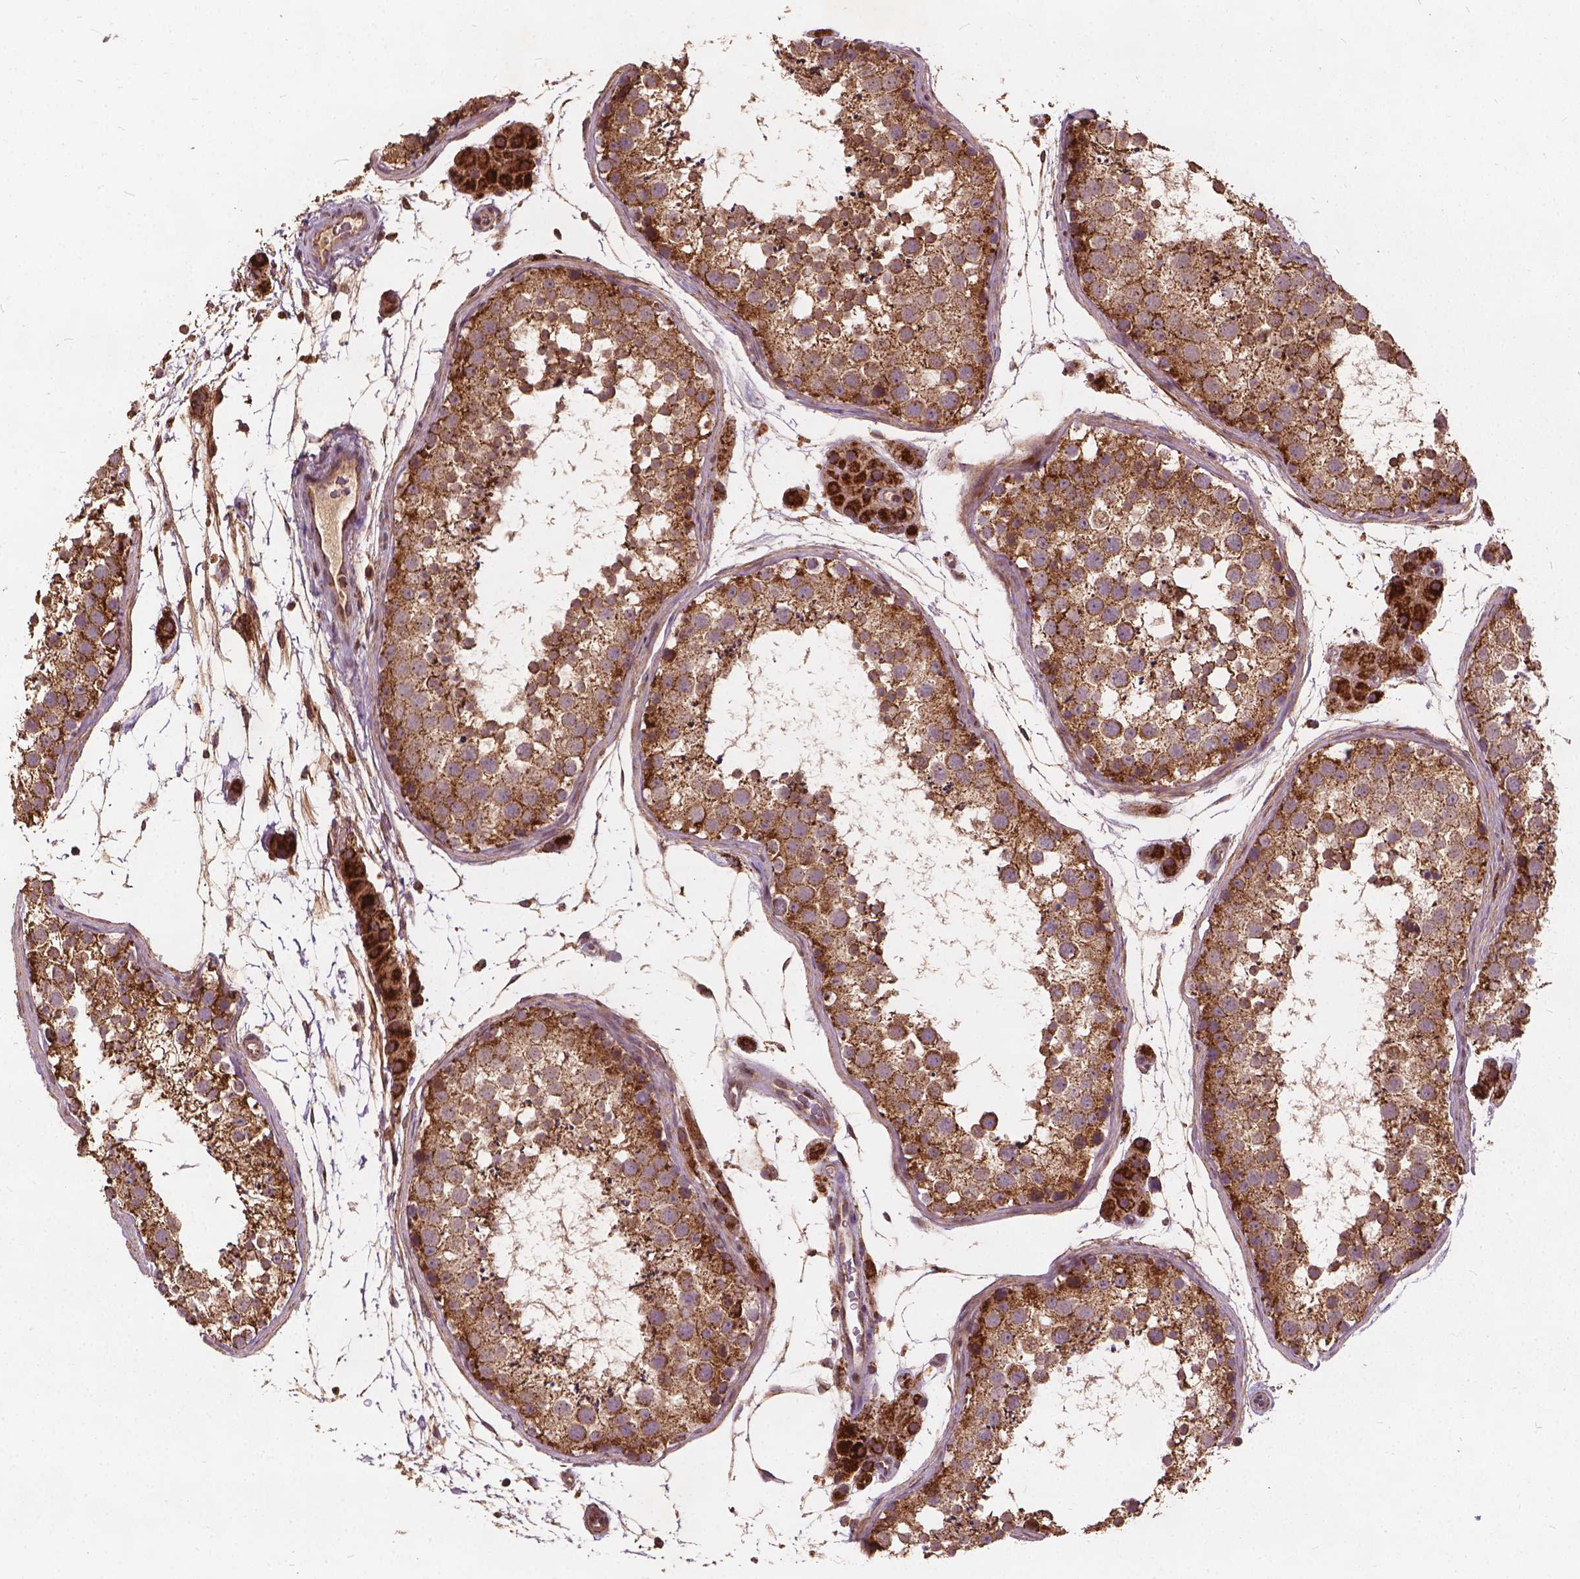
{"staining": {"intensity": "strong", "quantity": ">75%", "location": "cytoplasmic/membranous"}, "tissue": "testis", "cell_type": "Cells in seminiferous ducts", "image_type": "normal", "snomed": [{"axis": "morphology", "description": "Normal tissue, NOS"}, {"axis": "topography", "description": "Testis"}], "caption": "This histopathology image shows normal testis stained with immunohistochemistry (IHC) to label a protein in brown. The cytoplasmic/membranous of cells in seminiferous ducts show strong positivity for the protein. Nuclei are counter-stained blue.", "gene": "UBXN2A", "patient": {"sex": "male", "age": 41}}